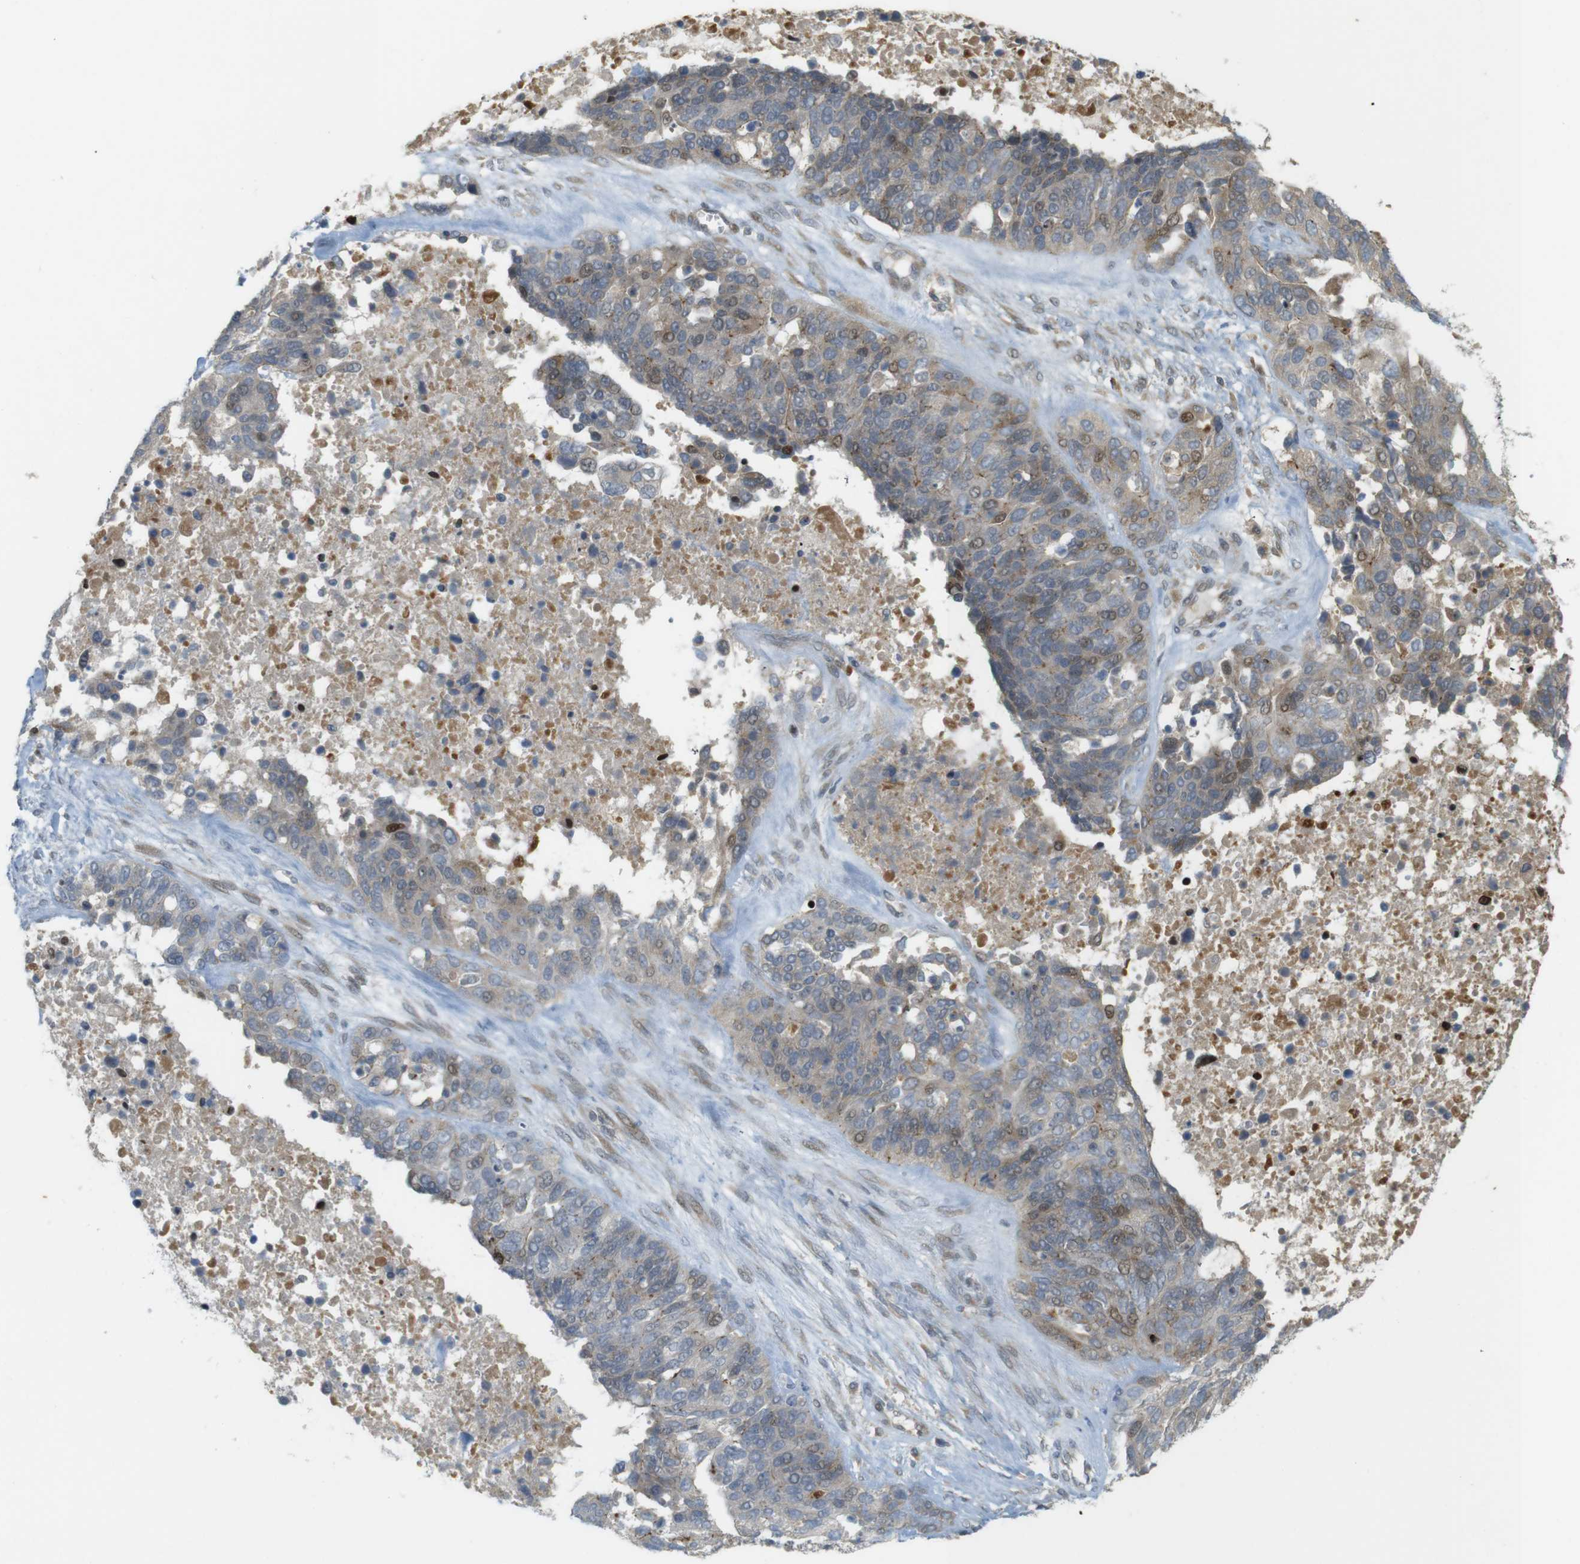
{"staining": {"intensity": "weak", "quantity": "25%-75%", "location": "cytoplasmic/membranous,nuclear"}, "tissue": "ovarian cancer", "cell_type": "Tumor cells", "image_type": "cancer", "snomed": [{"axis": "morphology", "description": "Cystadenocarcinoma, serous, NOS"}, {"axis": "topography", "description": "Ovary"}], "caption": "A brown stain shows weak cytoplasmic/membranous and nuclear expression of a protein in ovarian cancer tumor cells. (IHC, brightfield microscopy, high magnification).", "gene": "CLRN3", "patient": {"sex": "female", "age": 44}}